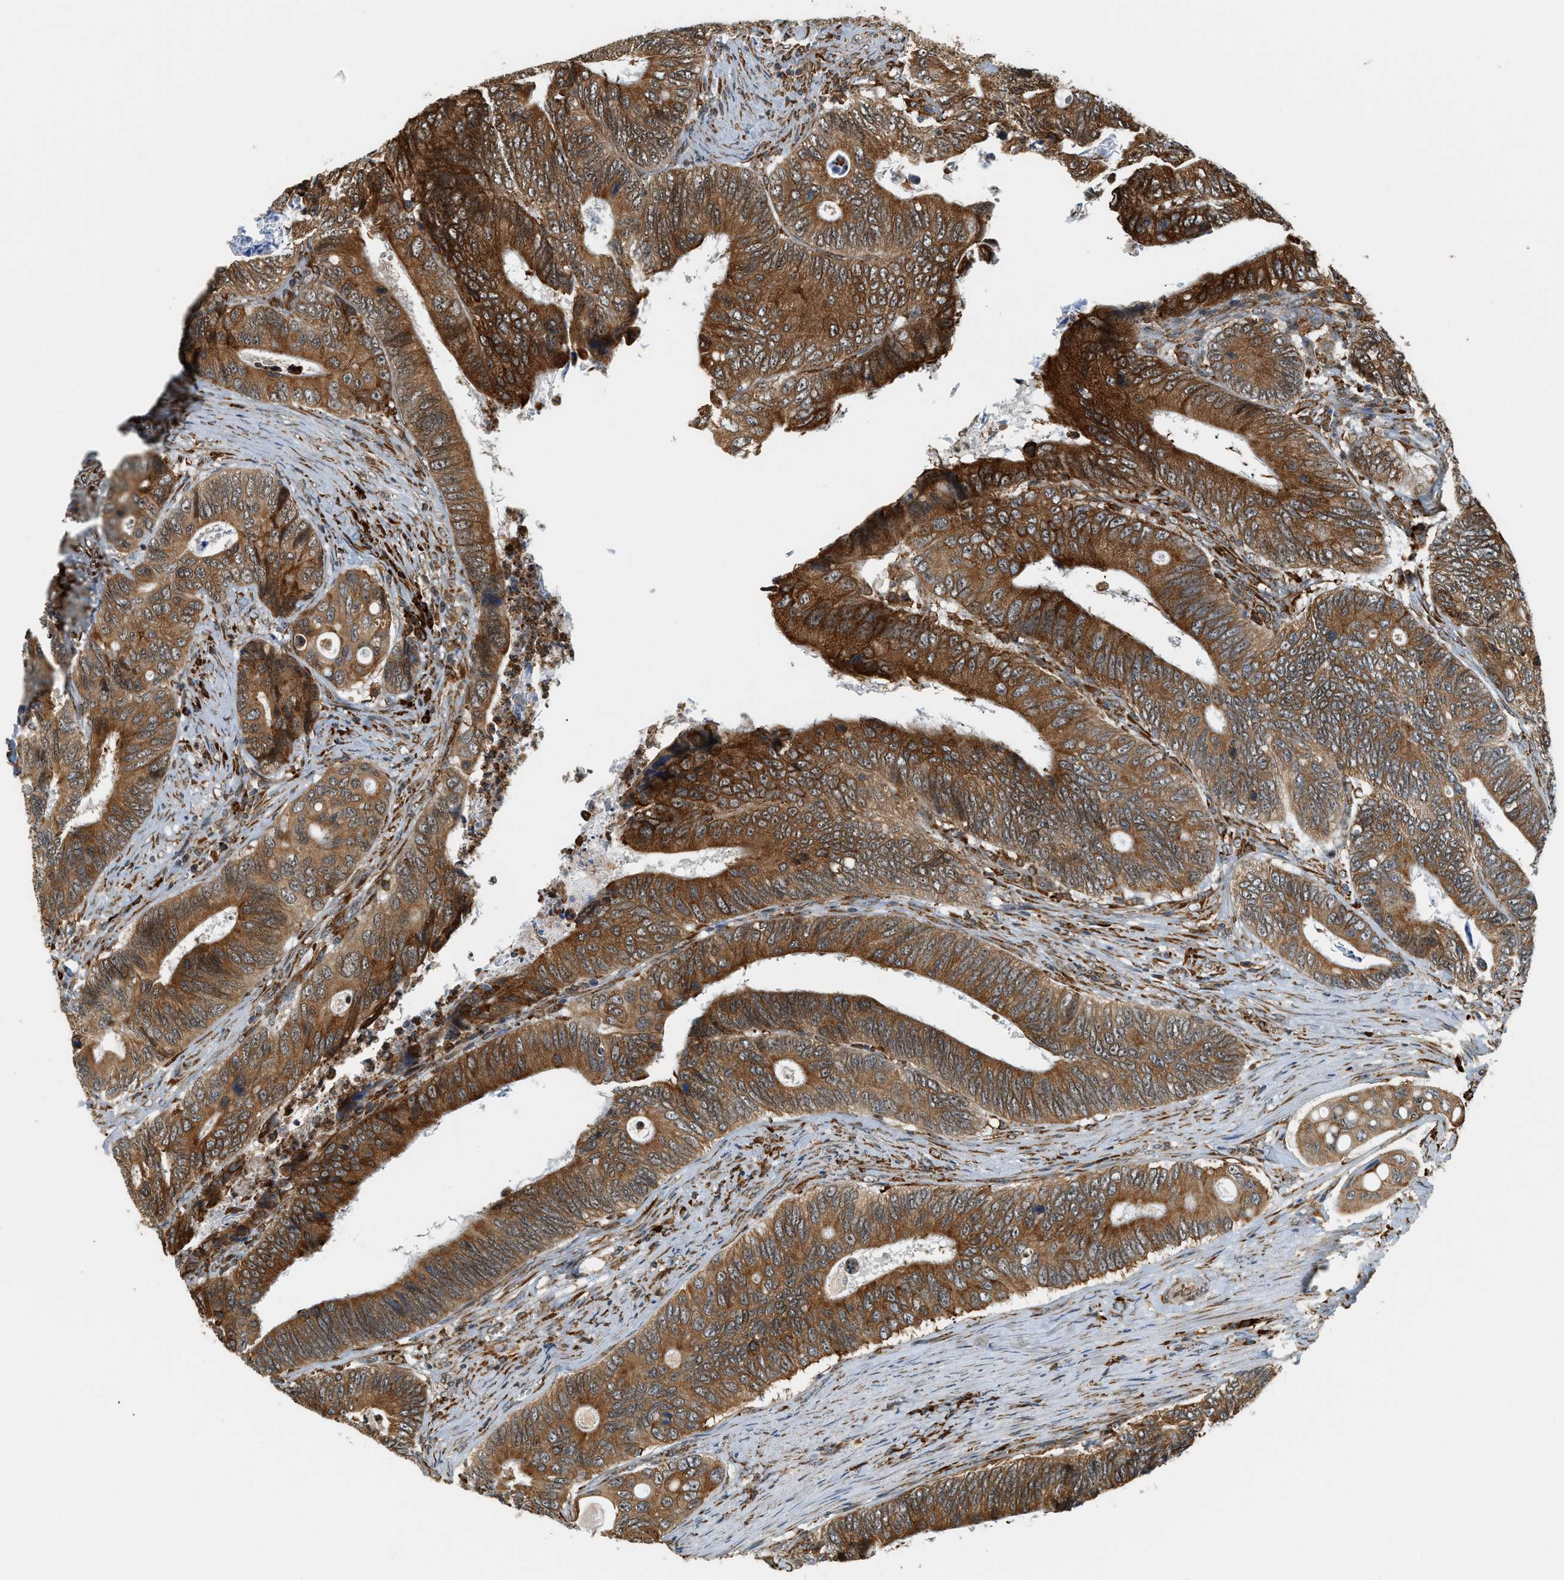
{"staining": {"intensity": "strong", "quantity": ">75%", "location": "cytoplasmic/membranous"}, "tissue": "colorectal cancer", "cell_type": "Tumor cells", "image_type": "cancer", "snomed": [{"axis": "morphology", "description": "Inflammation, NOS"}, {"axis": "morphology", "description": "Adenocarcinoma, NOS"}, {"axis": "topography", "description": "Colon"}], "caption": "This is an image of IHC staining of colorectal cancer (adenocarcinoma), which shows strong positivity in the cytoplasmic/membranous of tumor cells.", "gene": "SEMA4D", "patient": {"sex": "male", "age": 72}}